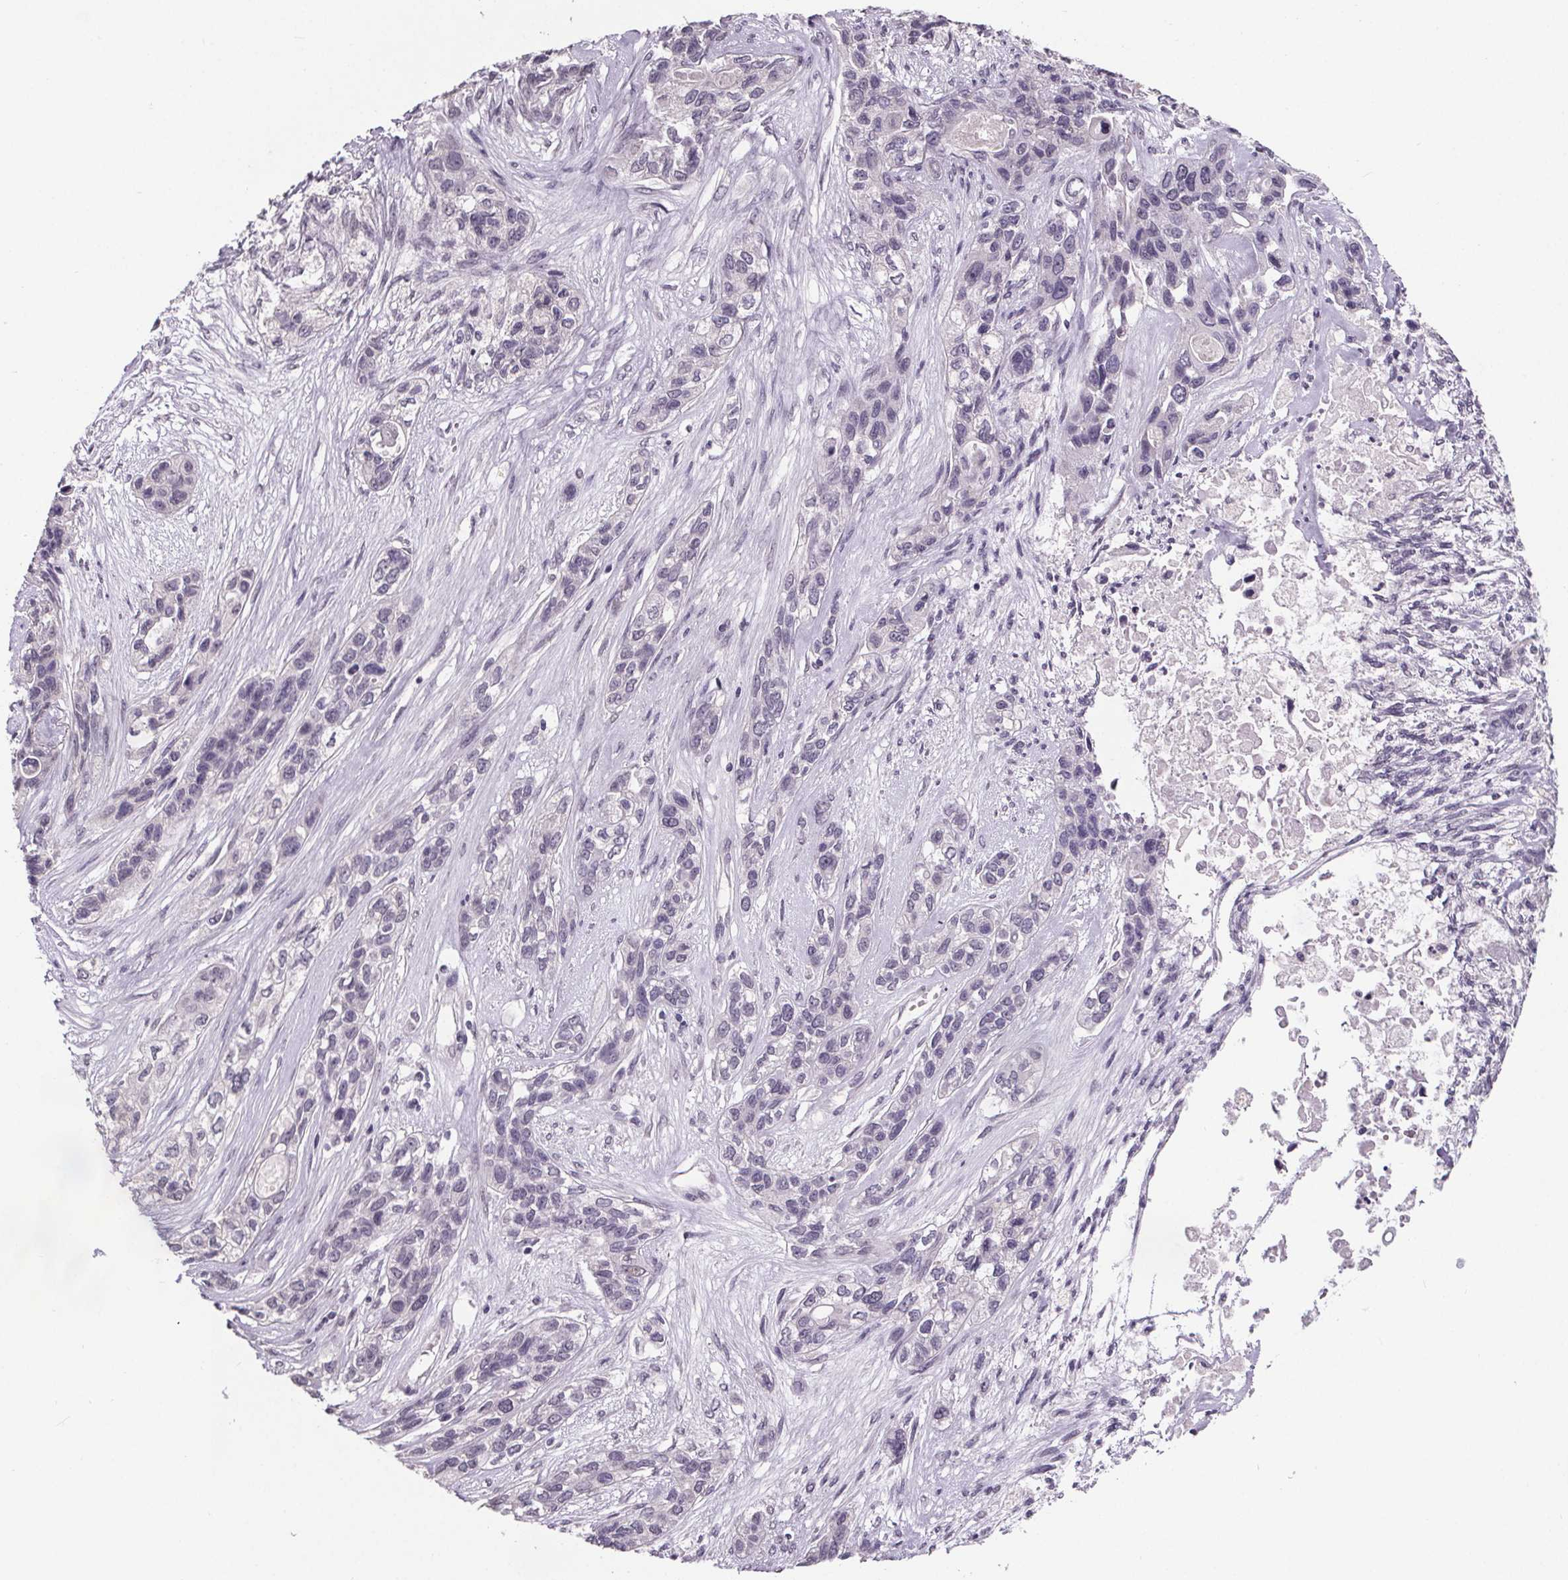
{"staining": {"intensity": "negative", "quantity": "none", "location": "none"}, "tissue": "lung cancer", "cell_type": "Tumor cells", "image_type": "cancer", "snomed": [{"axis": "morphology", "description": "Squamous cell carcinoma, NOS"}, {"axis": "topography", "description": "Lung"}], "caption": "Protein analysis of squamous cell carcinoma (lung) reveals no significant staining in tumor cells. The staining was performed using DAB (3,3'-diaminobenzidine) to visualize the protein expression in brown, while the nuclei were stained in blue with hematoxylin (Magnification: 20x).", "gene": "NKX6-1", "patient": {"sex": "female", "age": 70}}